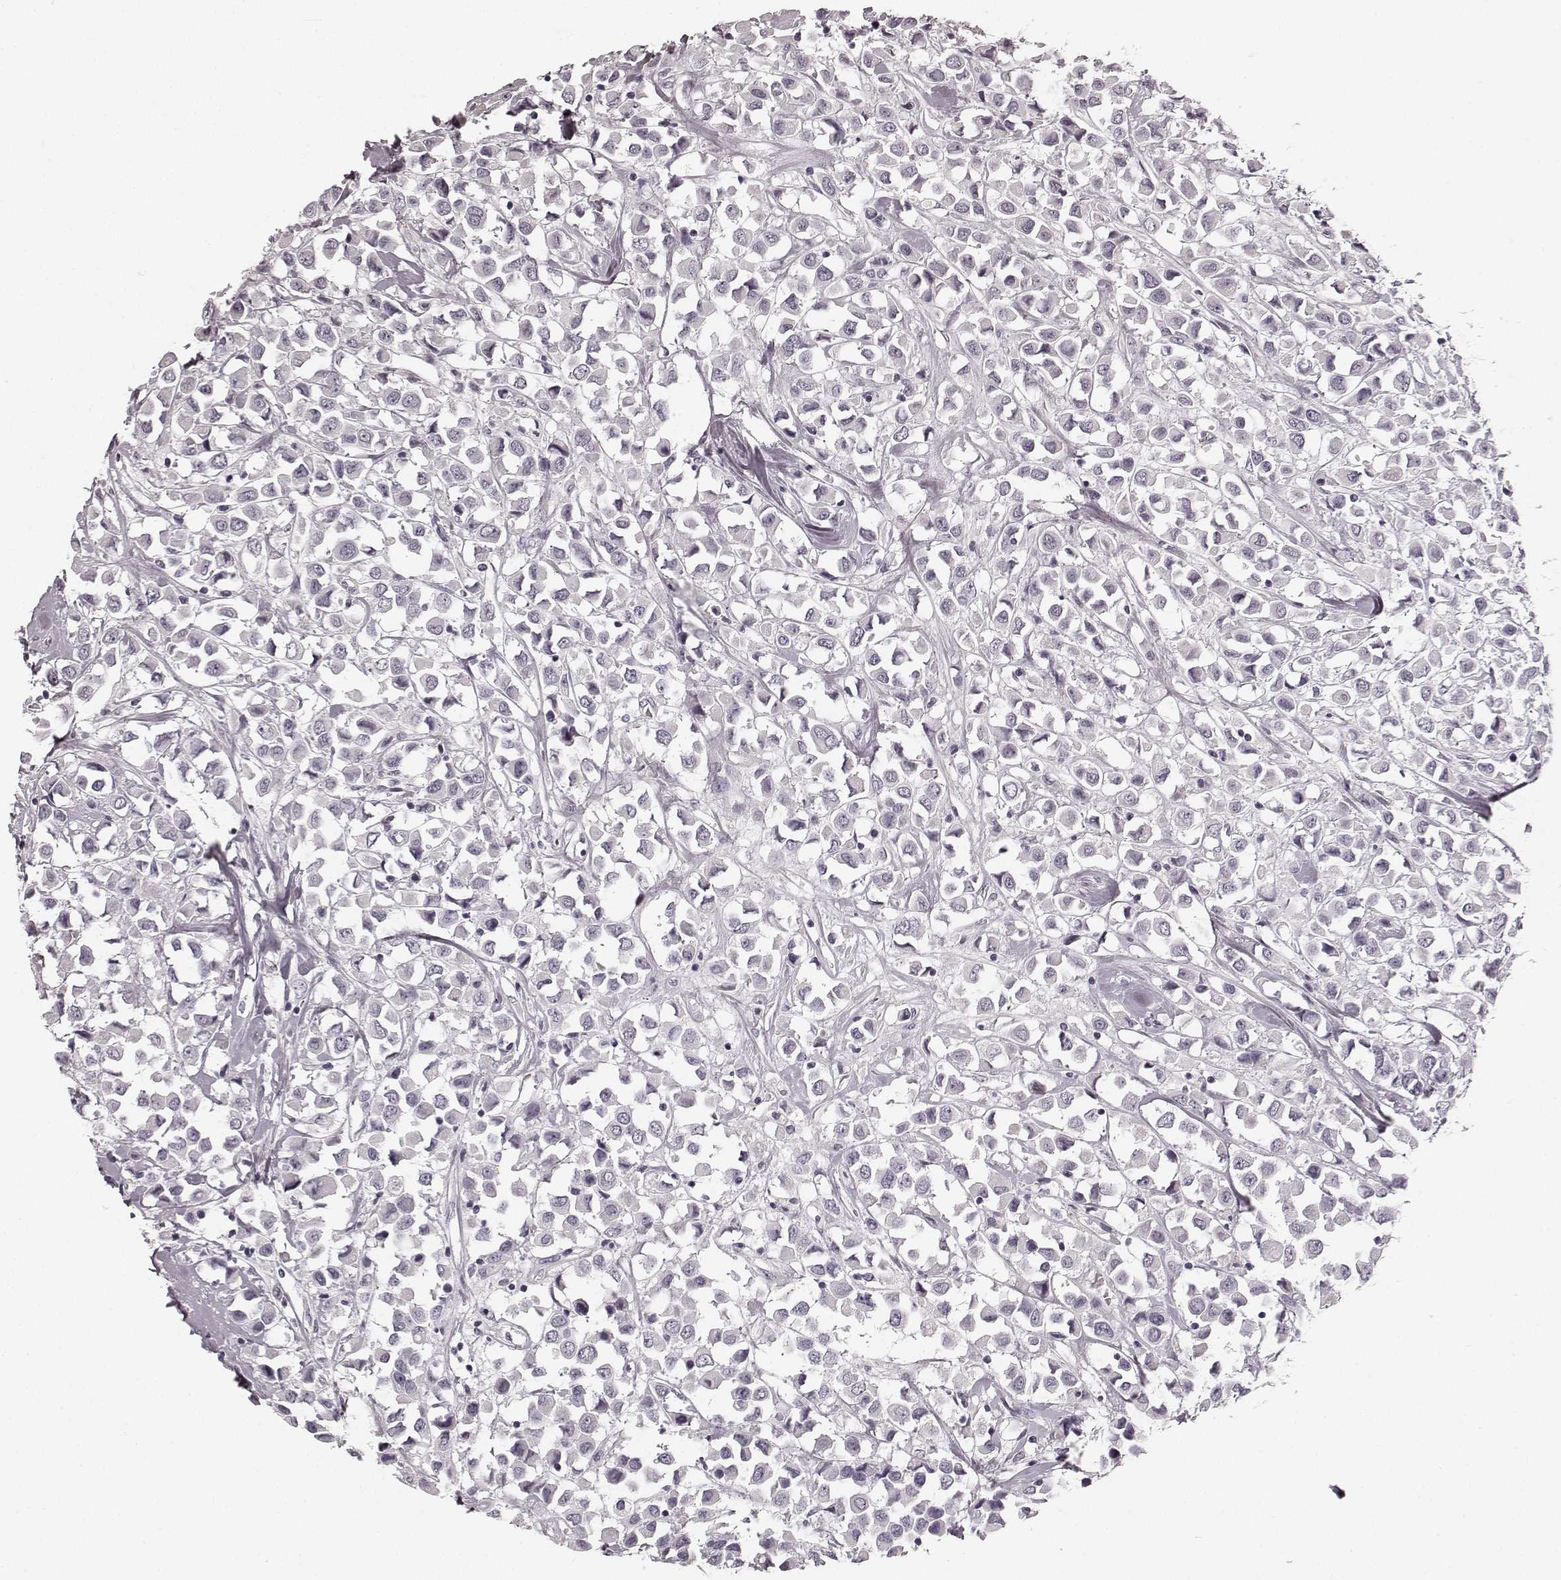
{"staining": {"intensity": "negative", "quantity": "none", "location": "none"}, "tissue": "breast cancer", "cell_type": "Tumor cells", "image_type": "cancer", "snomed": [{"axis": "morphology", "description": "Duct carcinoma"}, {"axis": "topography", "description": "Breast"}], "caption": "A high-resolution micrograph shows immunohistochemistry (IHC) staining of breast cancer, which displays no significant positivity in tumor cells.", "gene": "TMPRSS15", "patient": {"sex": "female", "age": 61}}